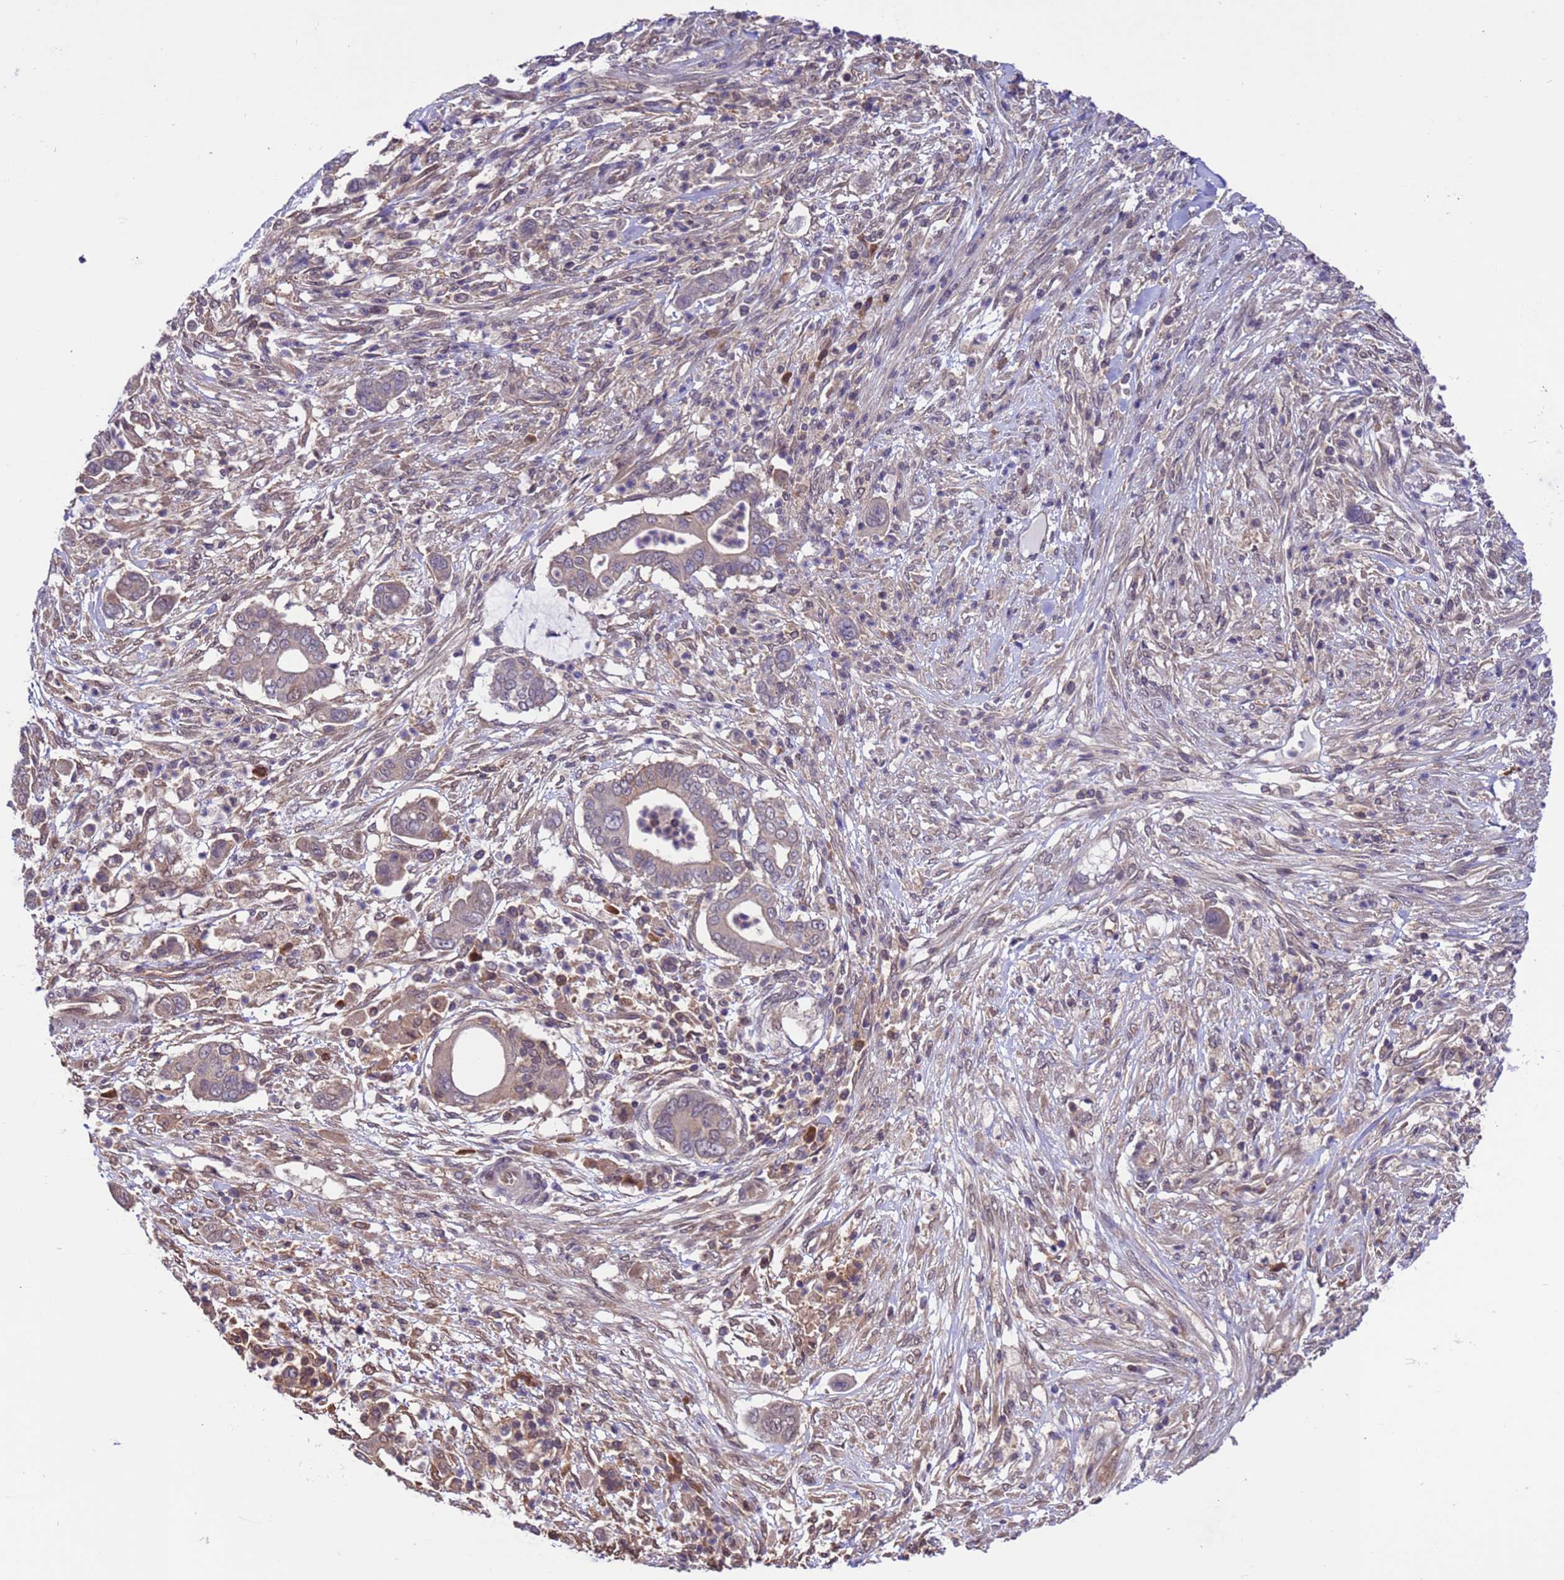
{"staining": {"intensity": "negative", "quantity": "none", "location": "none"}, "tissue": "pancreatic cancer", "cell_type": "Tumor cells", "image_type": "cancer", "snomed": [{"axis": "morphology", "description": "Adenocarcinoma, NOS"}, {"axis": "topography", "description": "Pancreas"}], "caption": "Immunohistochemistry (IHC) histopathology image of human pancreatic cancer stained for a protein (brown), which exhibits no positivity in tumor cells.", "gene": "ZFP69B", "patient": {"sex": "male", "age": 68}}